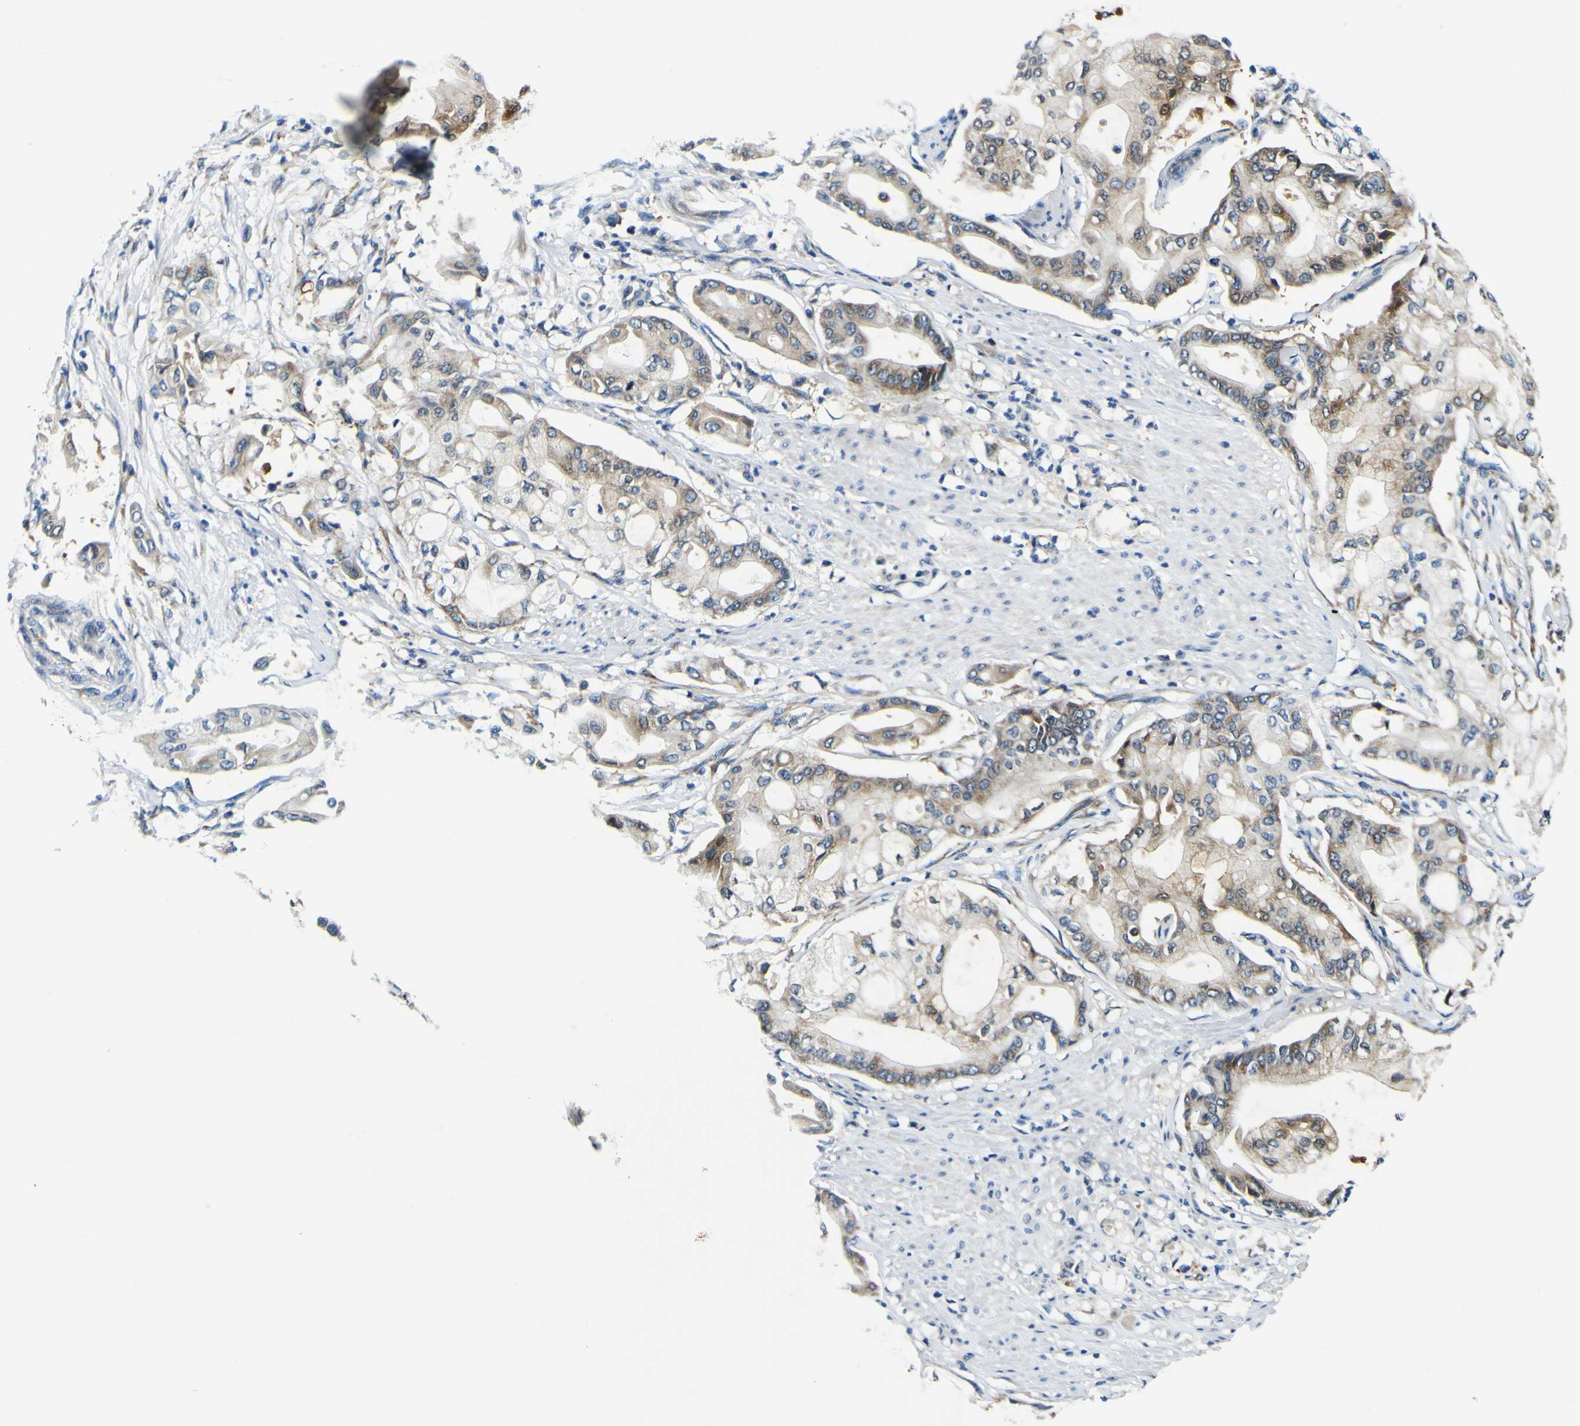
{"staining": {"intensity": "moderate", "quantity": ">75%", "location": "cytoplasmic/membranous"}, "tissue": "pancreatic cancer", "cell_type": "Tumor cells", "image_type": "cancer", "snomed": [{"axis": "morphology", "description": "Adenocarcinoma, NOS"}, {"axis": "morphology", "description": "Adenocarcinoma, metastatic, NOS"}, {"axis": "topography", "description": "Lymph node"}, {"axis": "topography", "description": "Pancreas"}, {"axis": "topography", "description": "Duodenum"}], "caption": "The immunohistochemical stain highlights moderate cytoplasmic/membranous positivity in tumor cells of pancreatic metastatic adenocarcinoma tissue. (IHC, brightfield microscopy, high magnification).", "gene": "NLRP3", "patient": {"sex": "female", "age": 64}}